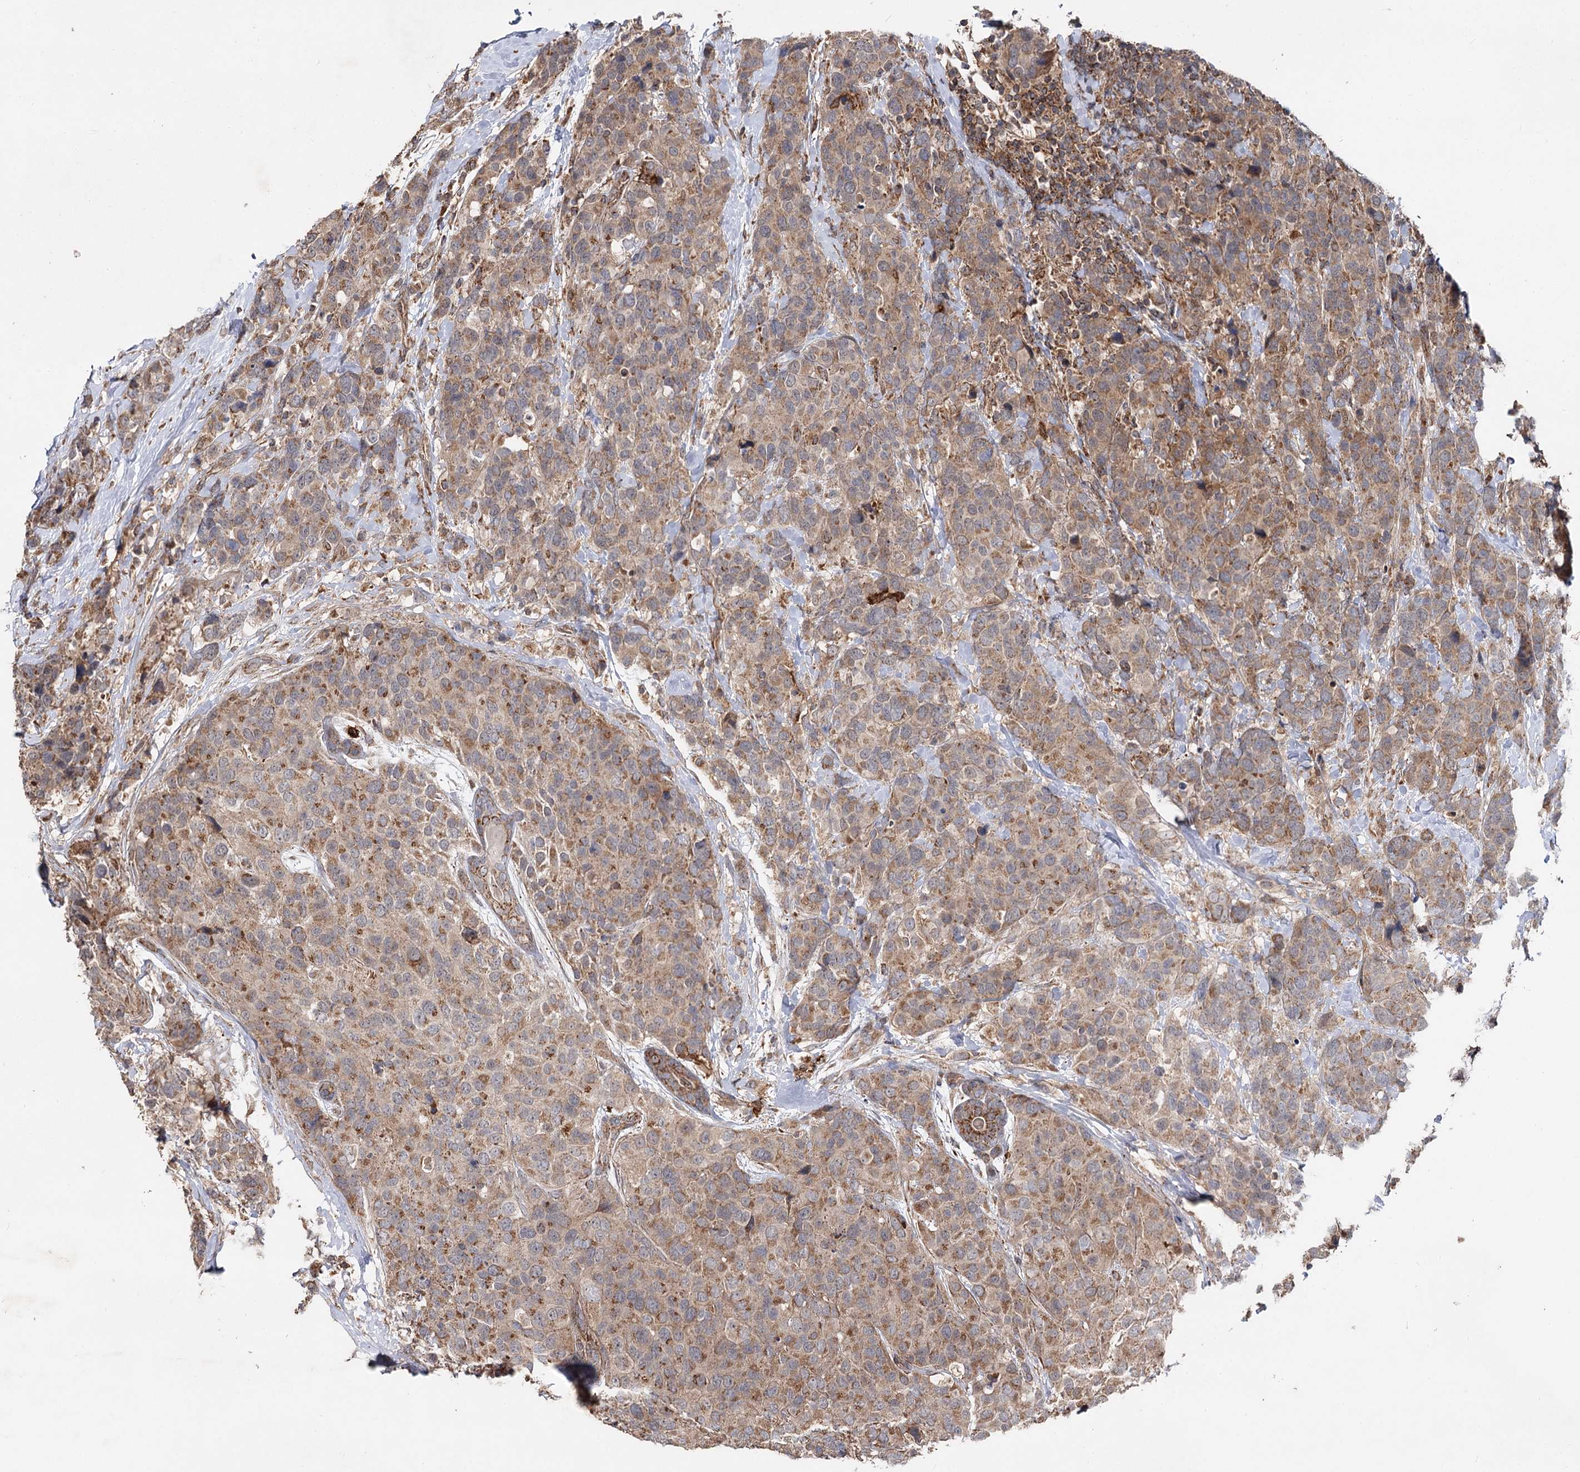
{"staining": {"intensity": "moderate", "quantity": "25%-75%", "location": "cytoplasmic/membranous"}, "tissue": "breast cancer", "cell_type": "Tumor cells", "image_type": "cancer", "snomed": [{"axis": "morphology", "description": "Lobular carcinoma"}, {"axis": "topography", "description": "Breast"}], "caption": "A histopathology image of human lobular carcinoma (breast) stained for a protein displays moderate cytoplasmic/membranous brown staining in tumor cells.", "gene": "MINDY3", "patient": {"sex": "female", "age": 59}}